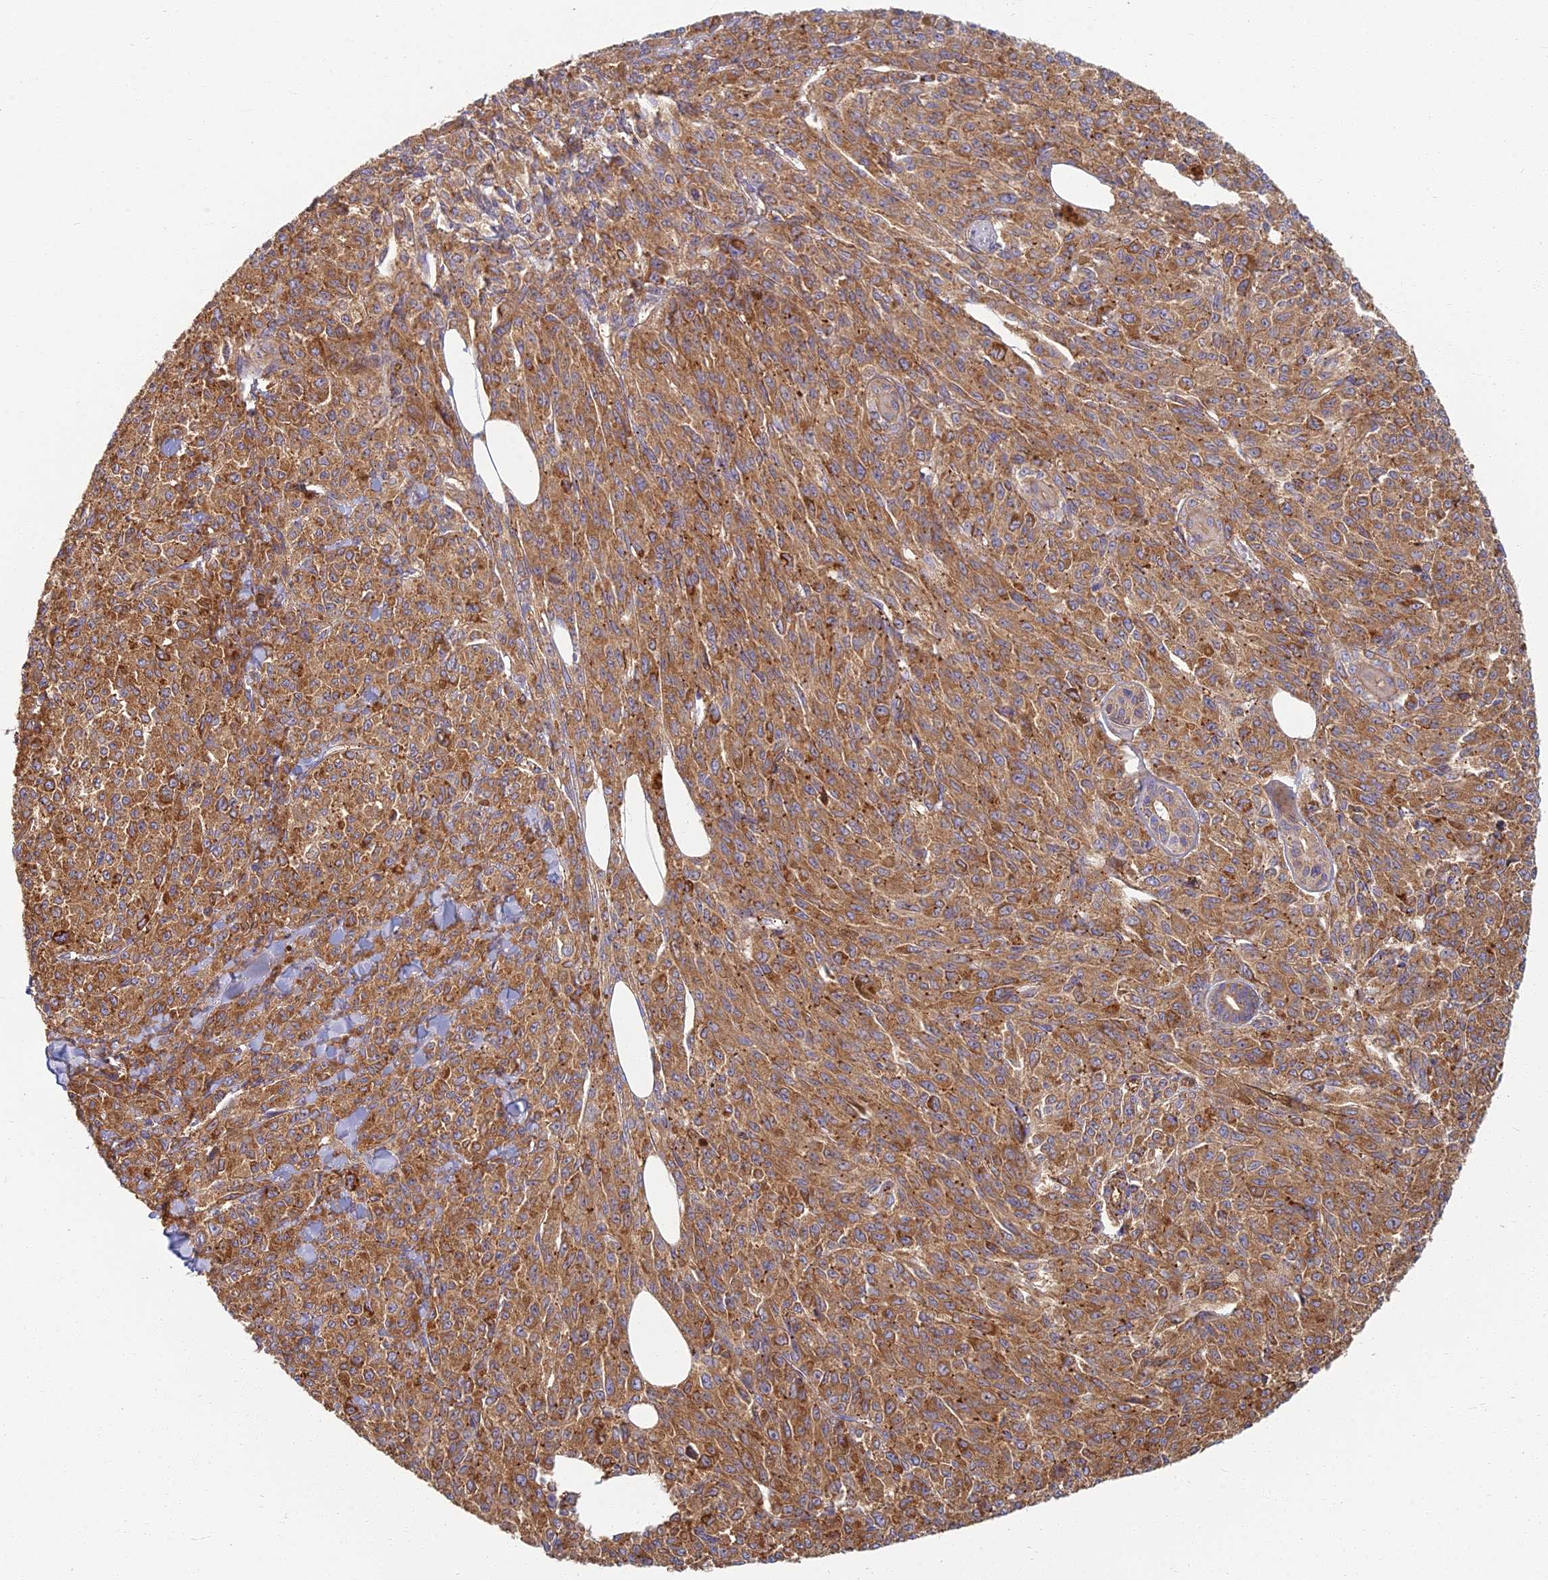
{"staining": {"intensity": "moderate", "quantity": ">75%", "location": "cytoplasmic/membranous"}, "tissue": "melanoma", "cell_type": "Tumor cells", "image_type": "cancer", "snomed": [{"axis": "morphology", "description": "Malignant melanoma, NOS"}, {"axis": "topography", "description": "Skin"}], "caption": "Immunohistochemistry micrograph of melanoma stained for a protein (brown), which shows medium levels of moderate cytoplasmic/membranous expression in about >75% of tumor cells.", "gene": "RBSN", "patient": {"sex": "female", "age": 52}}